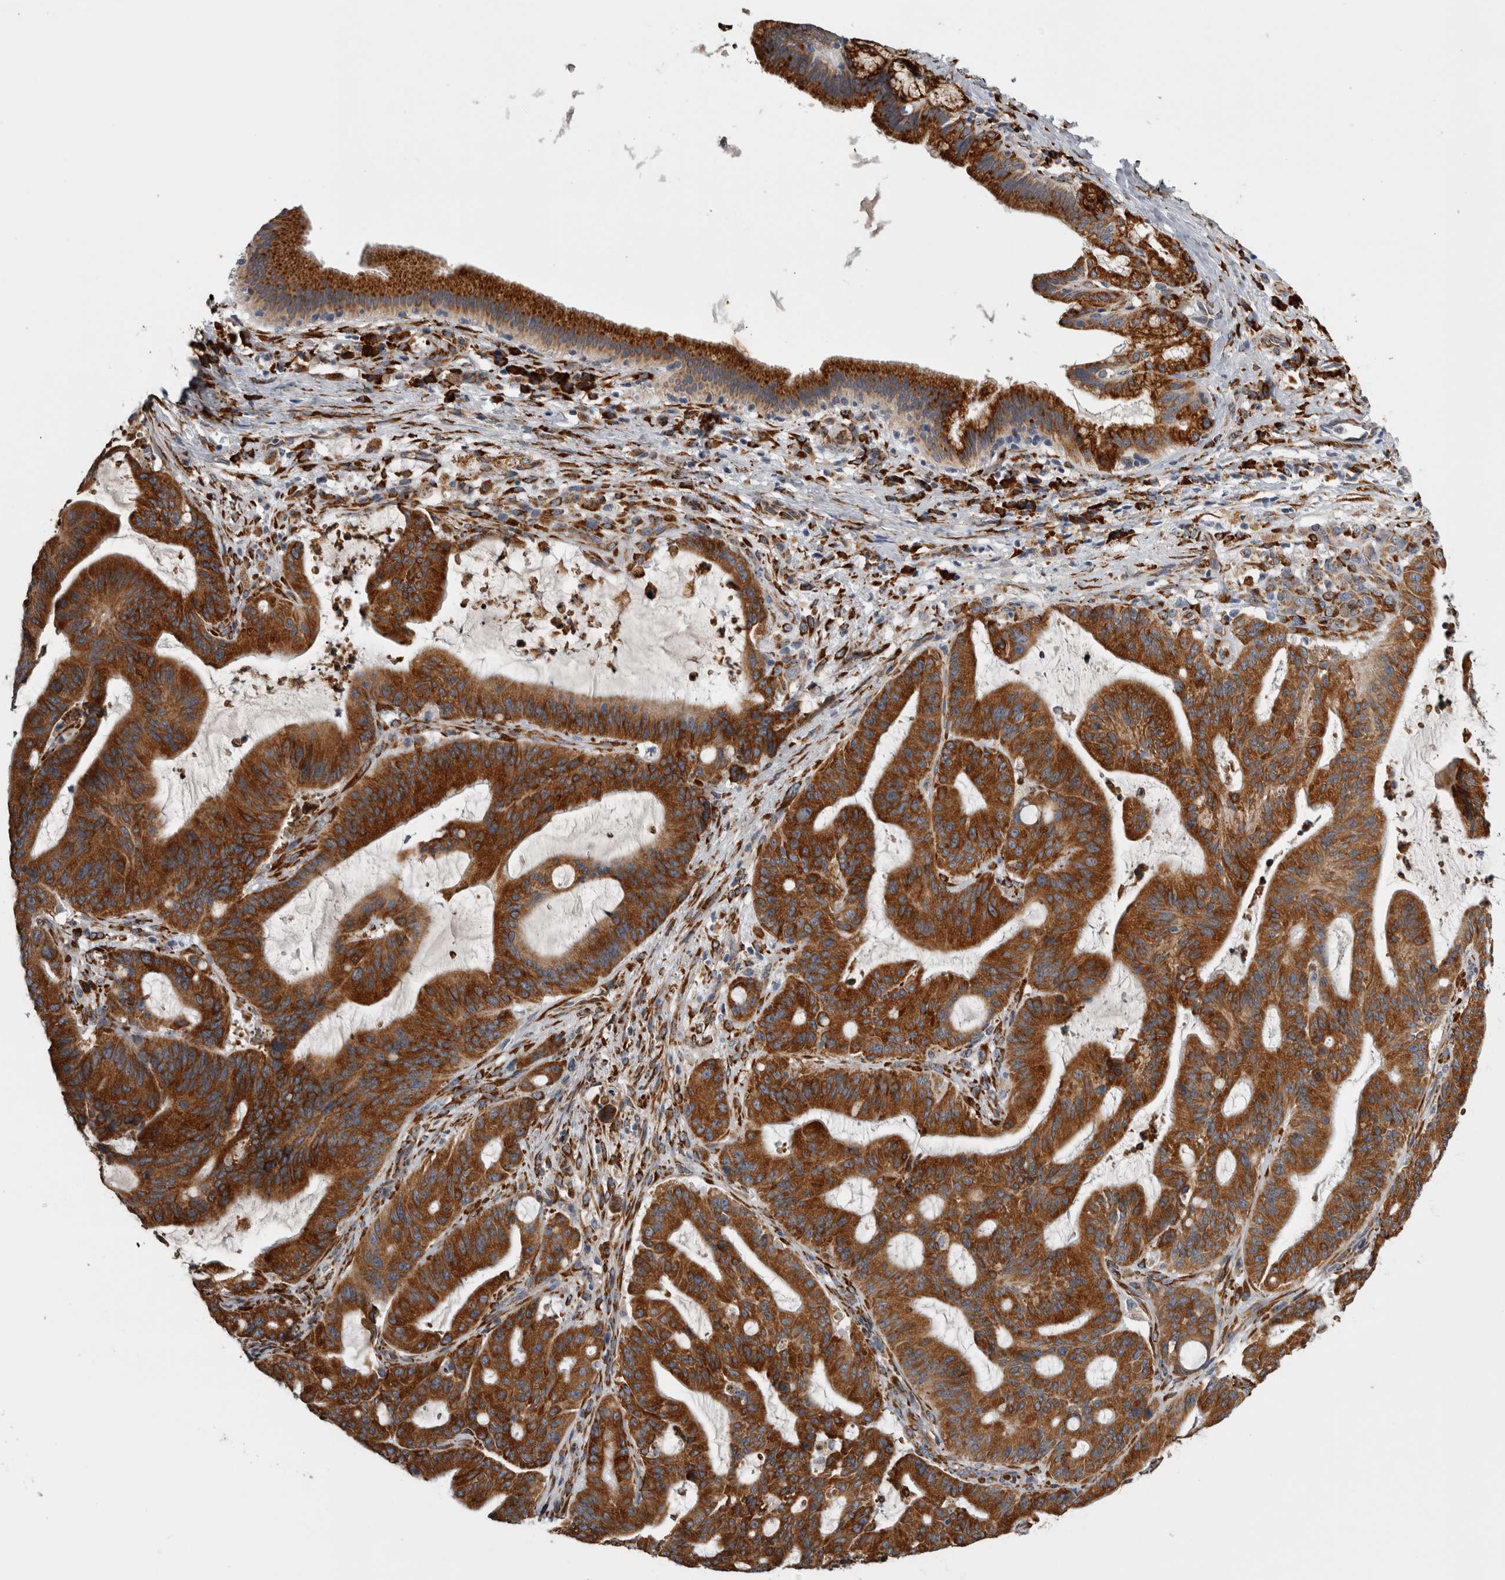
{"staining": {"intensity": "strong", "quantity": ">75%", "location": "cytoplasmic/membranous"}, "tissue": "liver cancer", "cell_type": "Tumor cells", "image_type": "cancer", "snomed": [{"axis": "morphology", "description": "Normal tissue, NOS"}, {"axis": "morphology", "description": "Cholangiocarcinoma"}, {"axis": "topography", "description": "Liver"}, {"axis": "topography", "description": "Peripheral nerve tissue"}], "caption": "Liver cancer (cholangiocarcinoma) stained with DAB (3,3'-diaminobenzidine) IHC demonstrates high levels of strong cytoplasmic/membranous expression in about >75% of tumor cells. The staining was performed using DAB, with brown indicating positive protein expression. Nuclei are stained blue with hematoxylin.", "gene": "FHIP2B", "patient": {"sex": "female", "age": 73}}